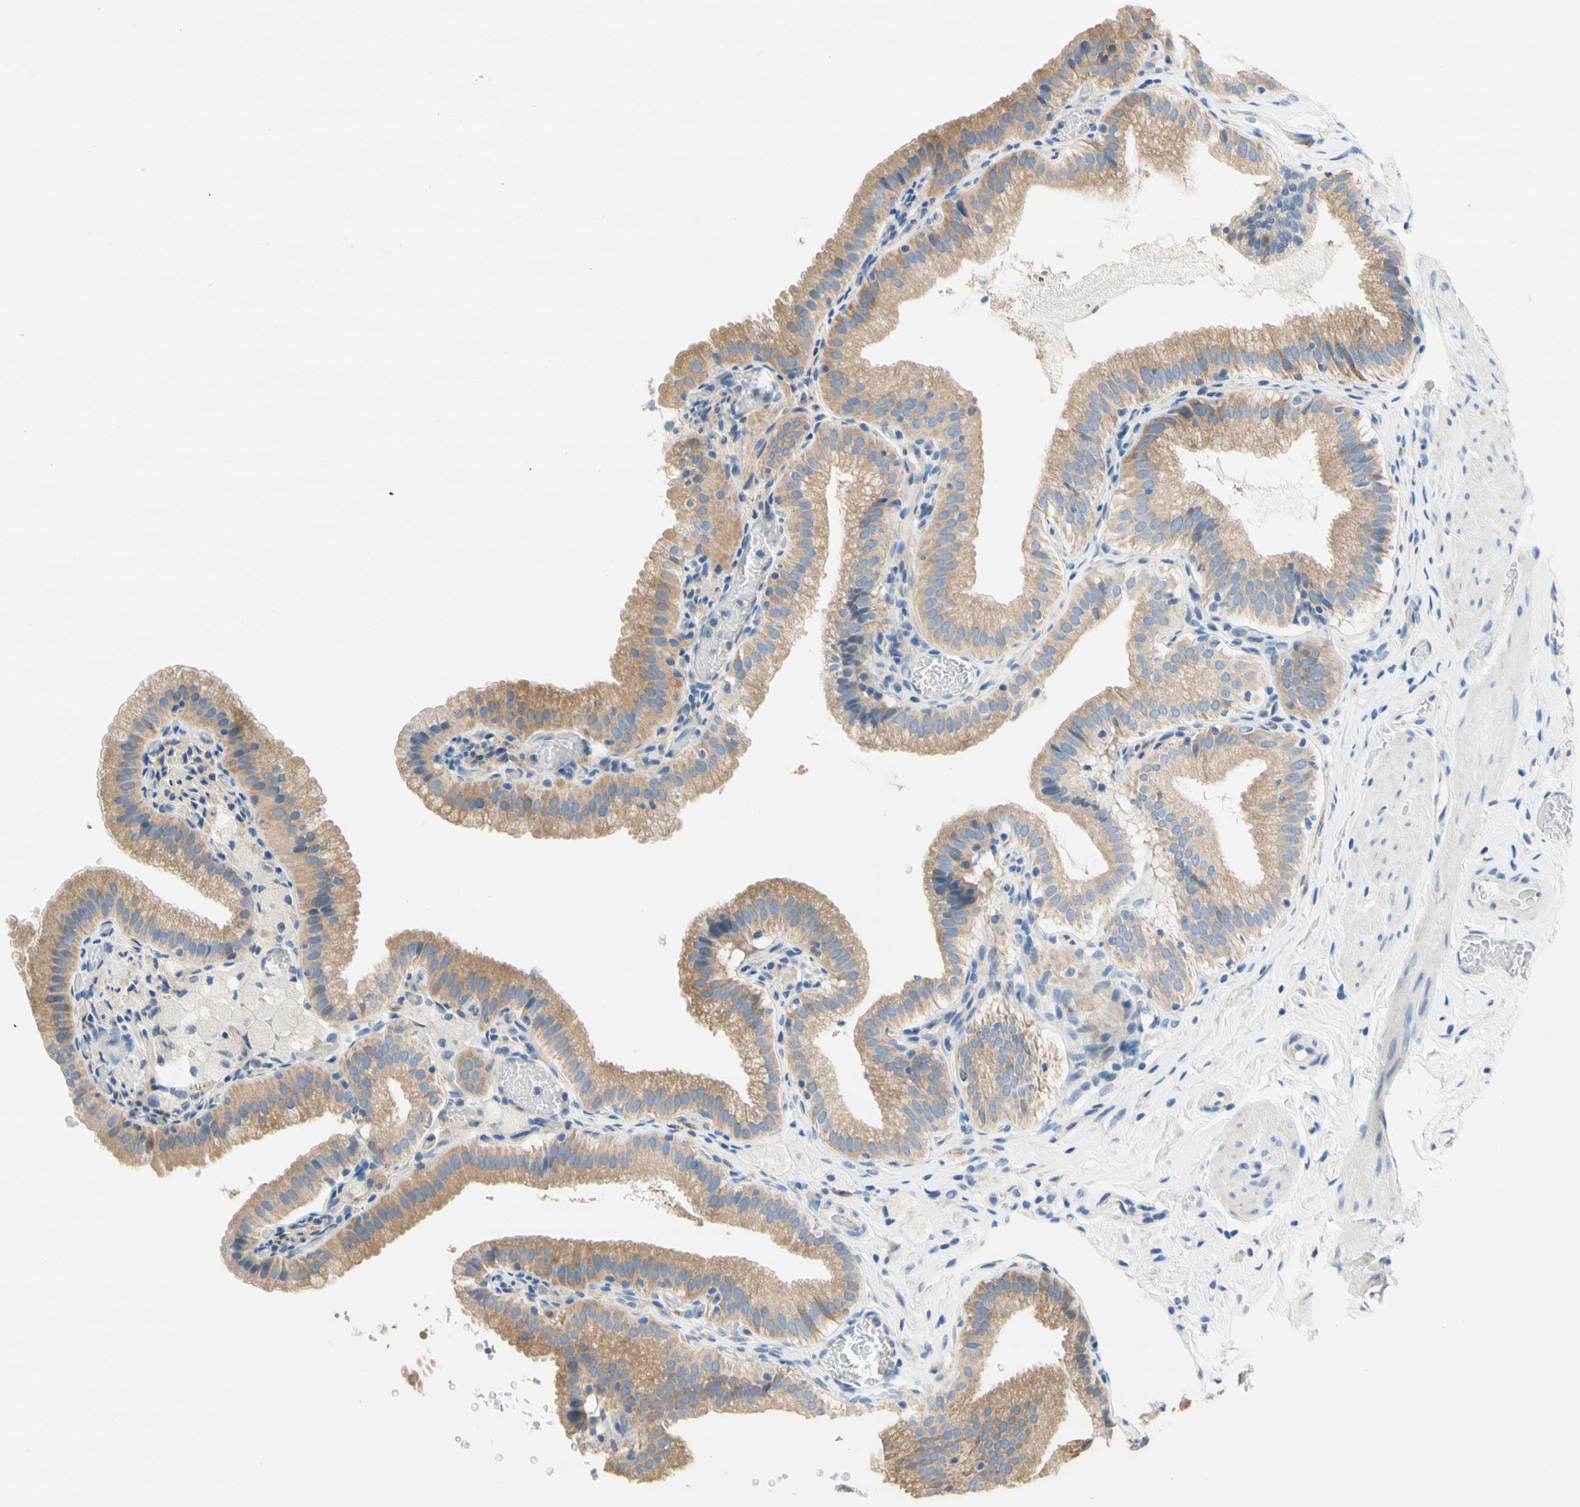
{"staining": {"intensity": "moderate", "quantity": ">75%", "location": "cytoplasmic/membranous"}, "tissue": "gallbladder", "cell_type": "Glandular cells", "image_type": "normal", "snomed": [{"axis": "morphology", "description": "Normal tissue, NOS"}, {"axis": "topography", "description": "Gallbladder"}], "caption": "Brown immunohistochemical staining in normal gallbladder shows moderate cytoplasmic/membranous positivity in about >75% of glandular cells. The staining was performed using DAB to visualize the protein expression in brown, while the nuclei were stained in blue with hematoxylin (Magnification: 20x).", "gene": "F3", "patient": {"sex": "male", "age": 54}}